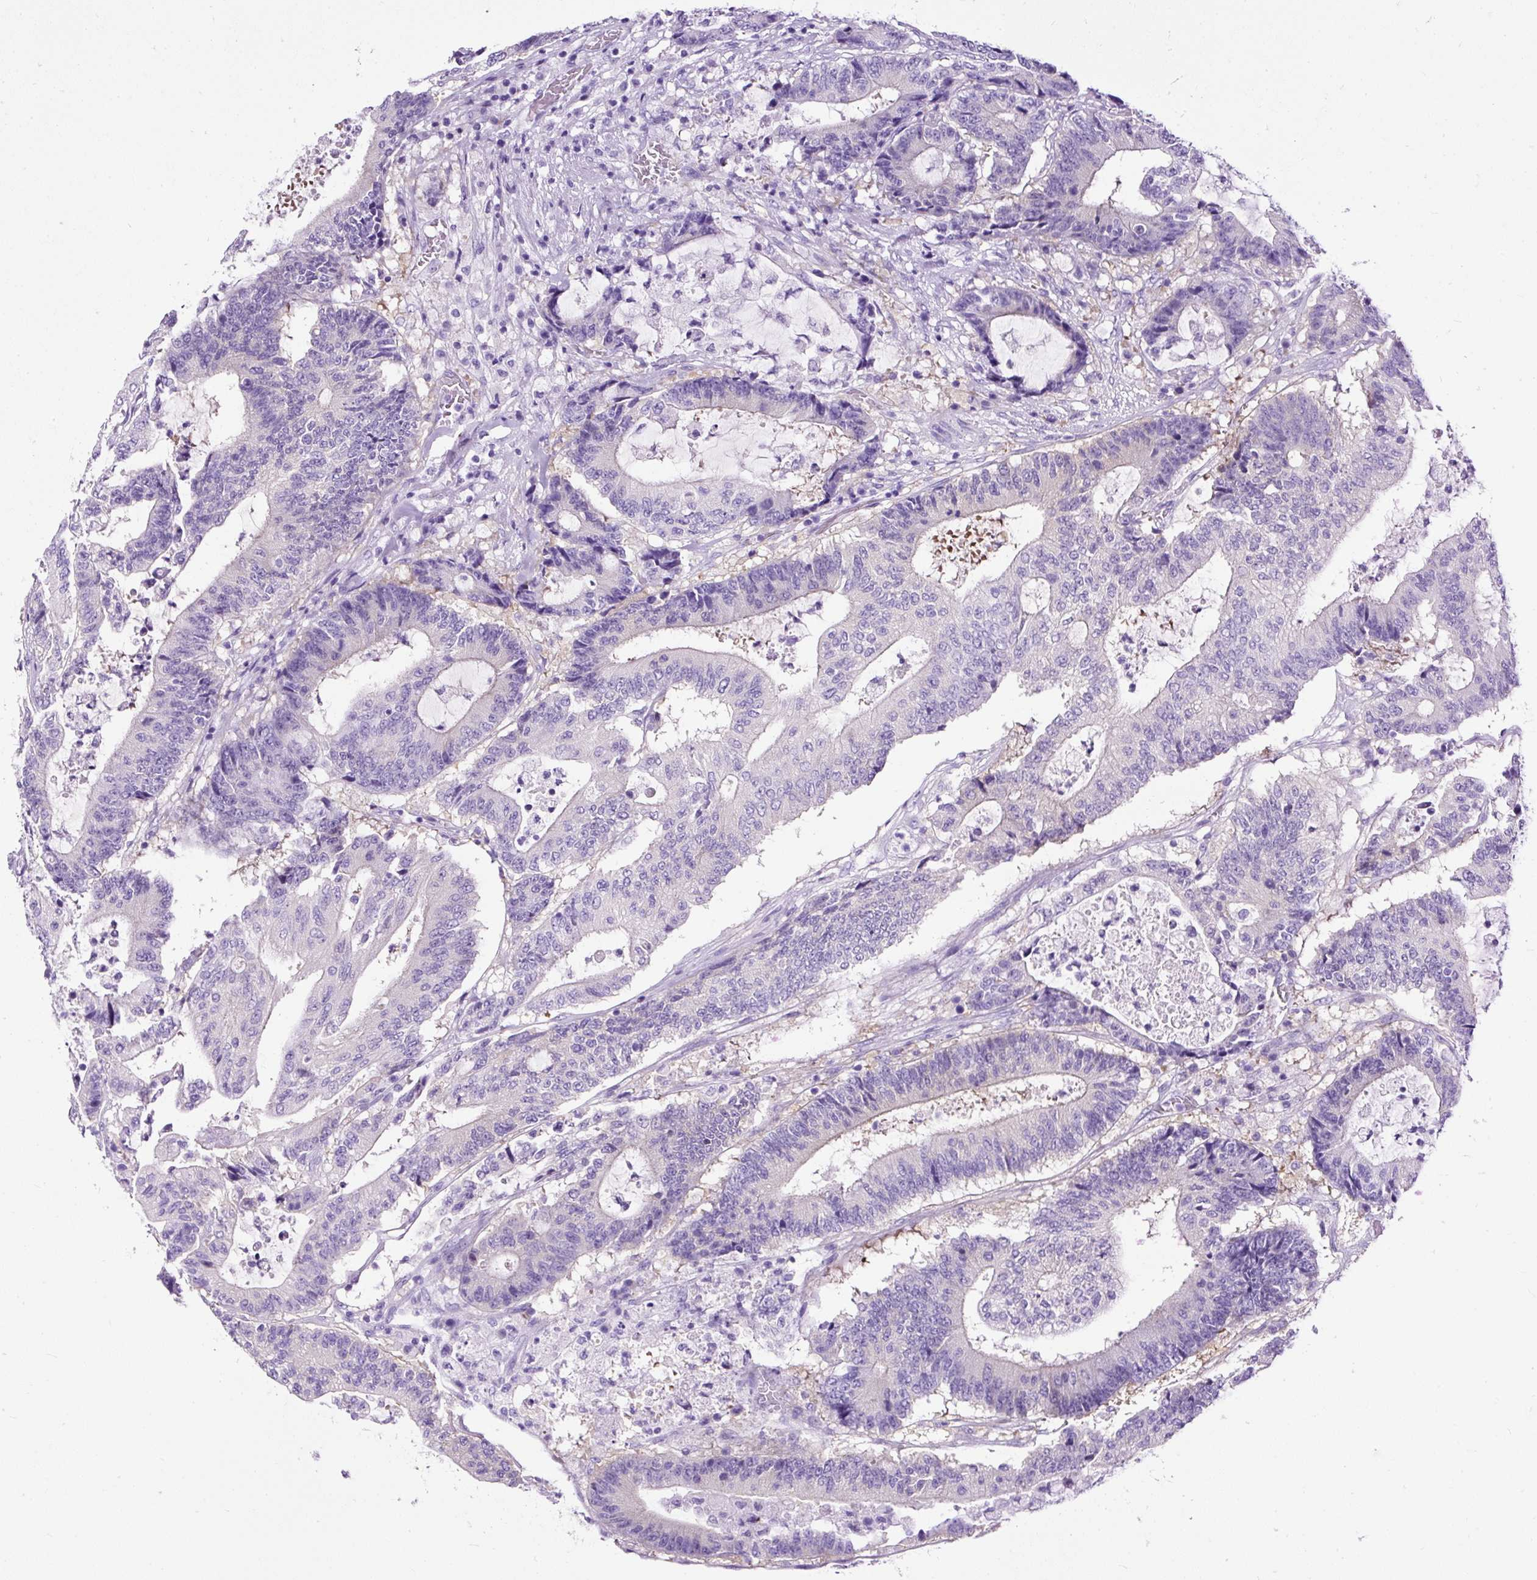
{"staining": {"intensity": "negative", "quantity": "none", "location": "none"}, "tissue": "colorectal cancer", "cell_type": "Tumor cells", "image_type": "cancer", "snomed": [{"axis": "morphology", "description": "Adenocarcinoma, NOS"}, {"axis": "topography", "description": "Colon"}], "caption": "Immunohistochemistry (IHC) image of colorectal cancer stained for a protein (brown), which demonstrates no expression in tumor cells.", "gene": "STOX2", "patient": {"sex": "female", "age": 84}}